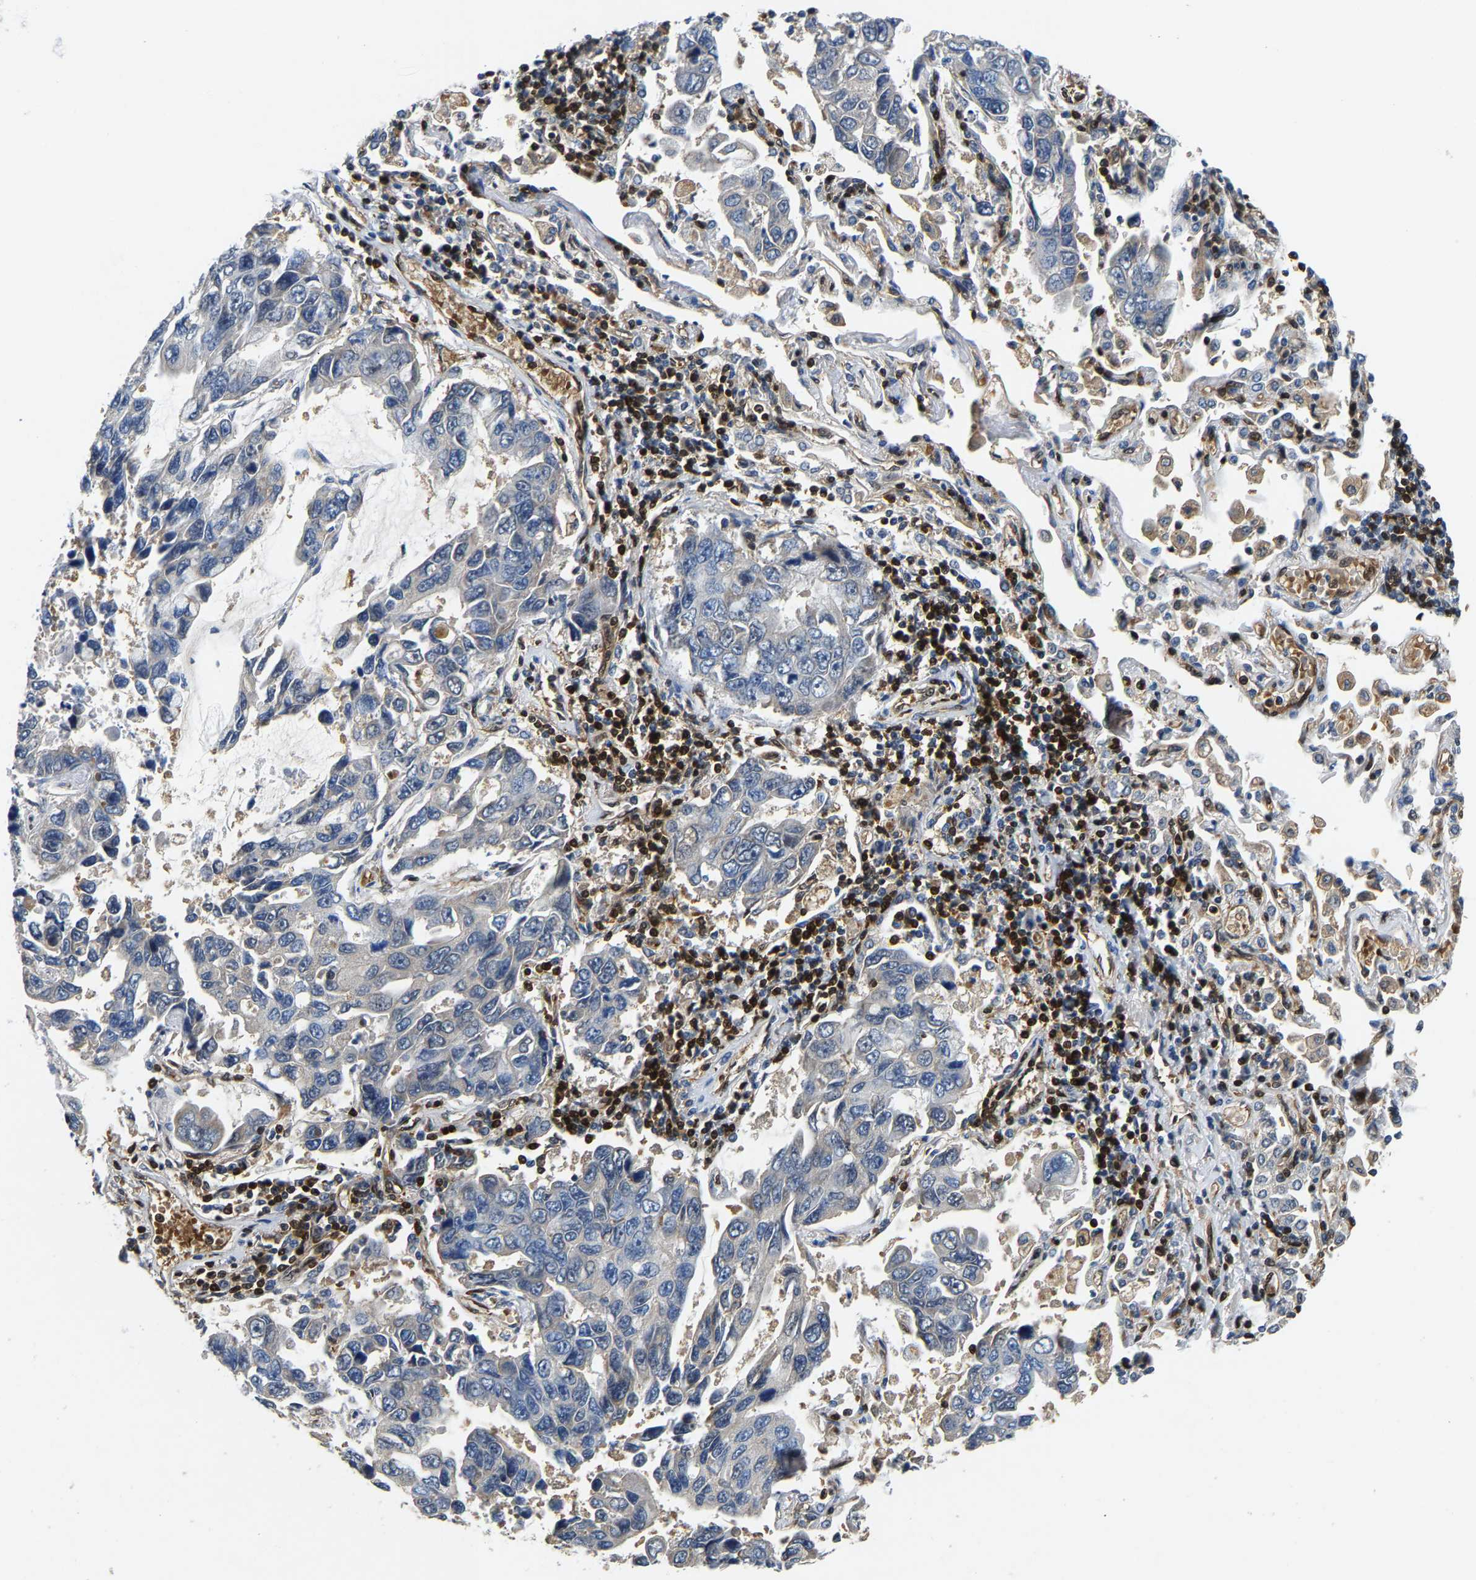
{"staining": {"intensity": "negative", "quantity": "none", "location": "none"}, "tissue": "lung cancer", "cell_type": "Tumor cells", "image_type": "cancer", "snomed": [{"axis": "morphology", "description": "Adenocarcinoma, NOS"}, {"axis": "topography", "description": "Lung"}], "caption": "The photomicrograph exhibits no staining of tumor cells in lung adenocarcinoma. (DAB (3,3'-diaminobenzidine) immunohistochemistry with hematoxylin counter stain).", "gene": "GIMAP7", "patient": {"sex": "male", "age": 64}}